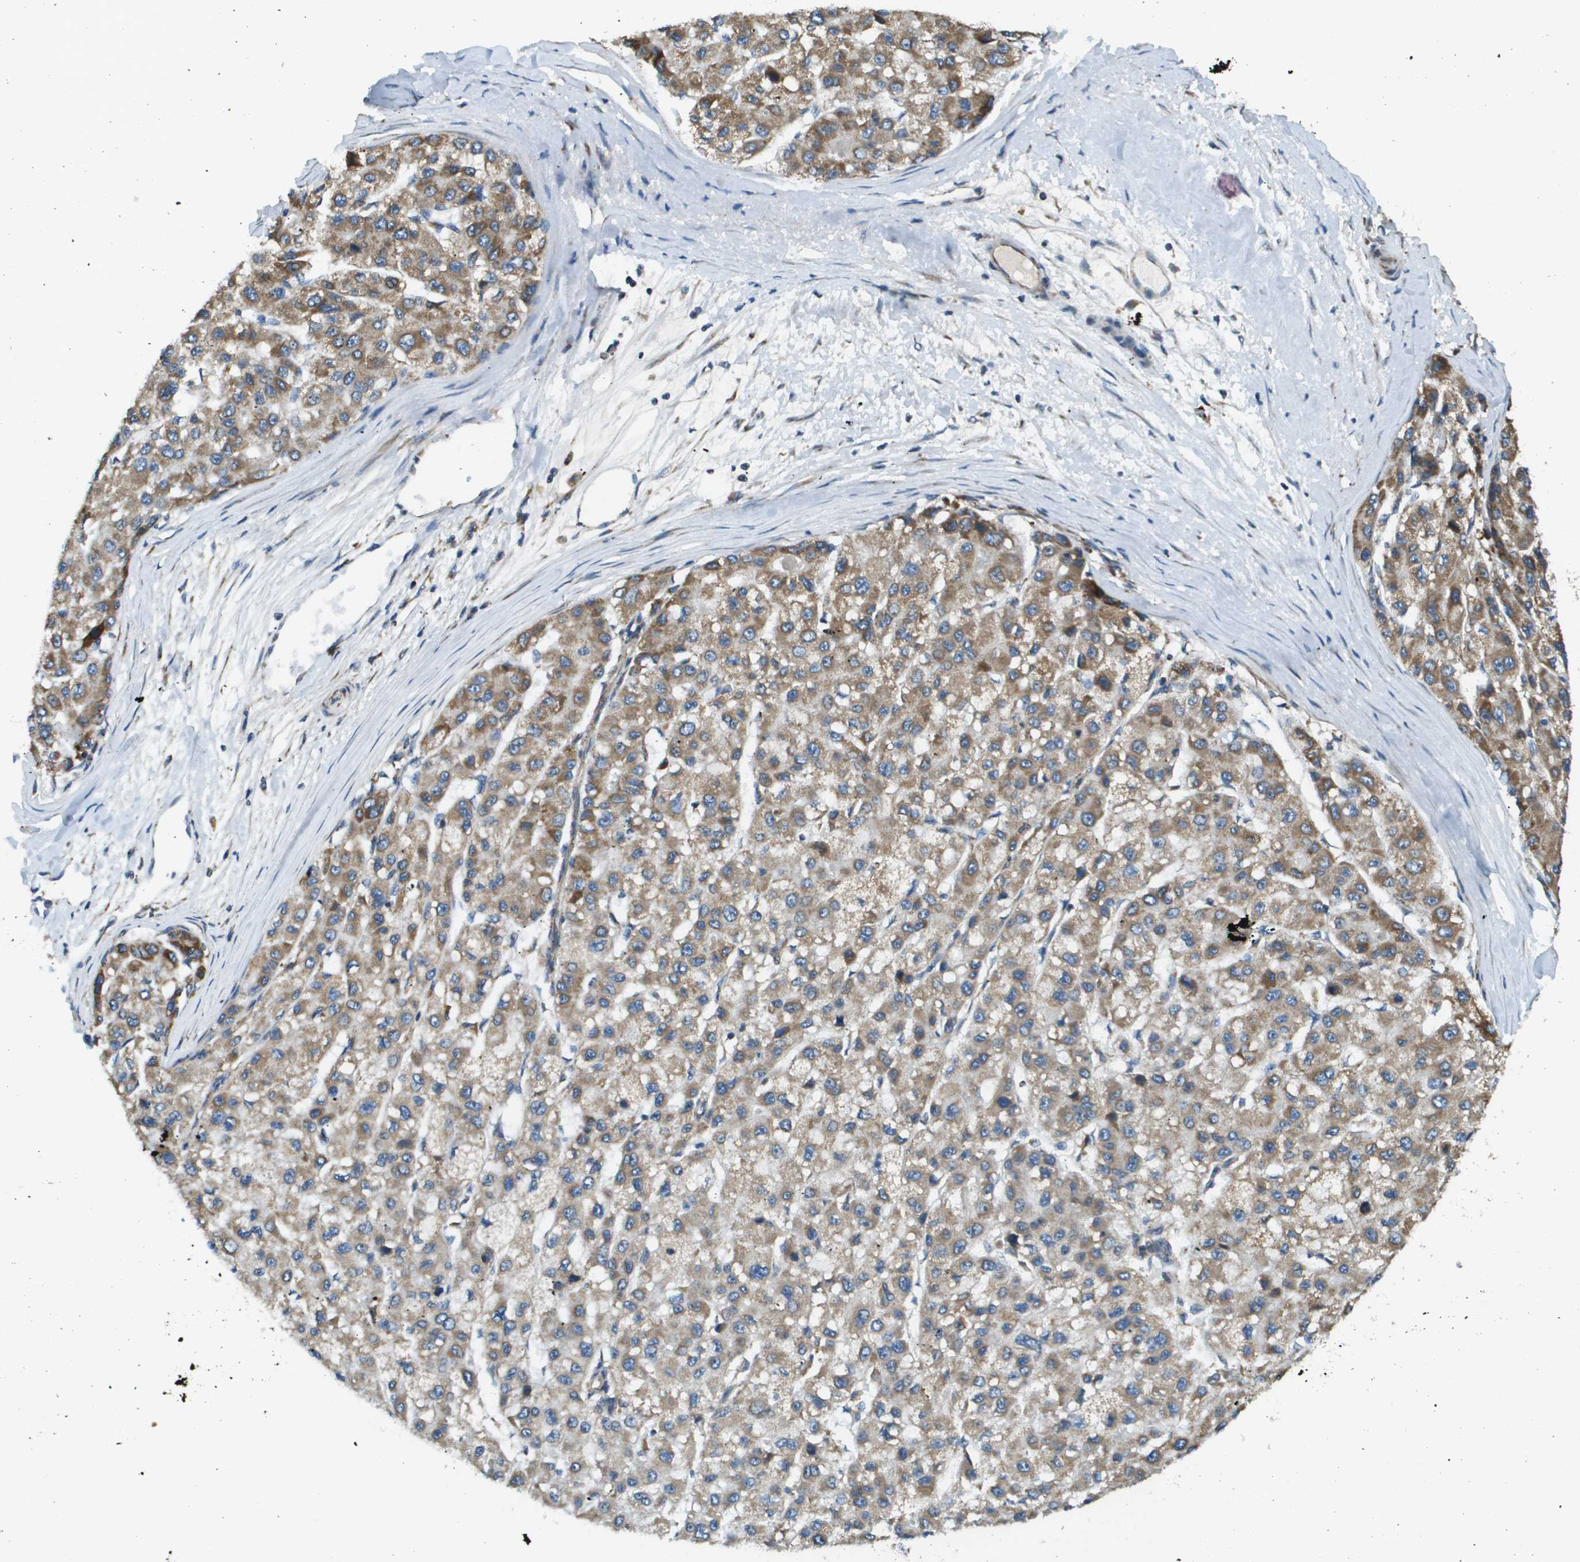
{"staining": {"intensity": "moderate", "quantity": ">75%", "location": "cytoplasmic/membranous"}, "tissue": "liver cancer", "cell_type": "Tumor cells", "image_type": "cancer", "snomed": [{"axis": "morphology", "description": "Carcinoma, Hepatocellular, NOS"}, {"axis": "topography", "description": "Liver"}], "caption": "Human hepatocellular carcinoma (liver) stained for a protein (brown) exhibits moderate cytoplasmic/membranous positive expression in approximately >75% of tumor cells.", "gene": "NRK", "patient": {"sex": "male", "age": 80}}